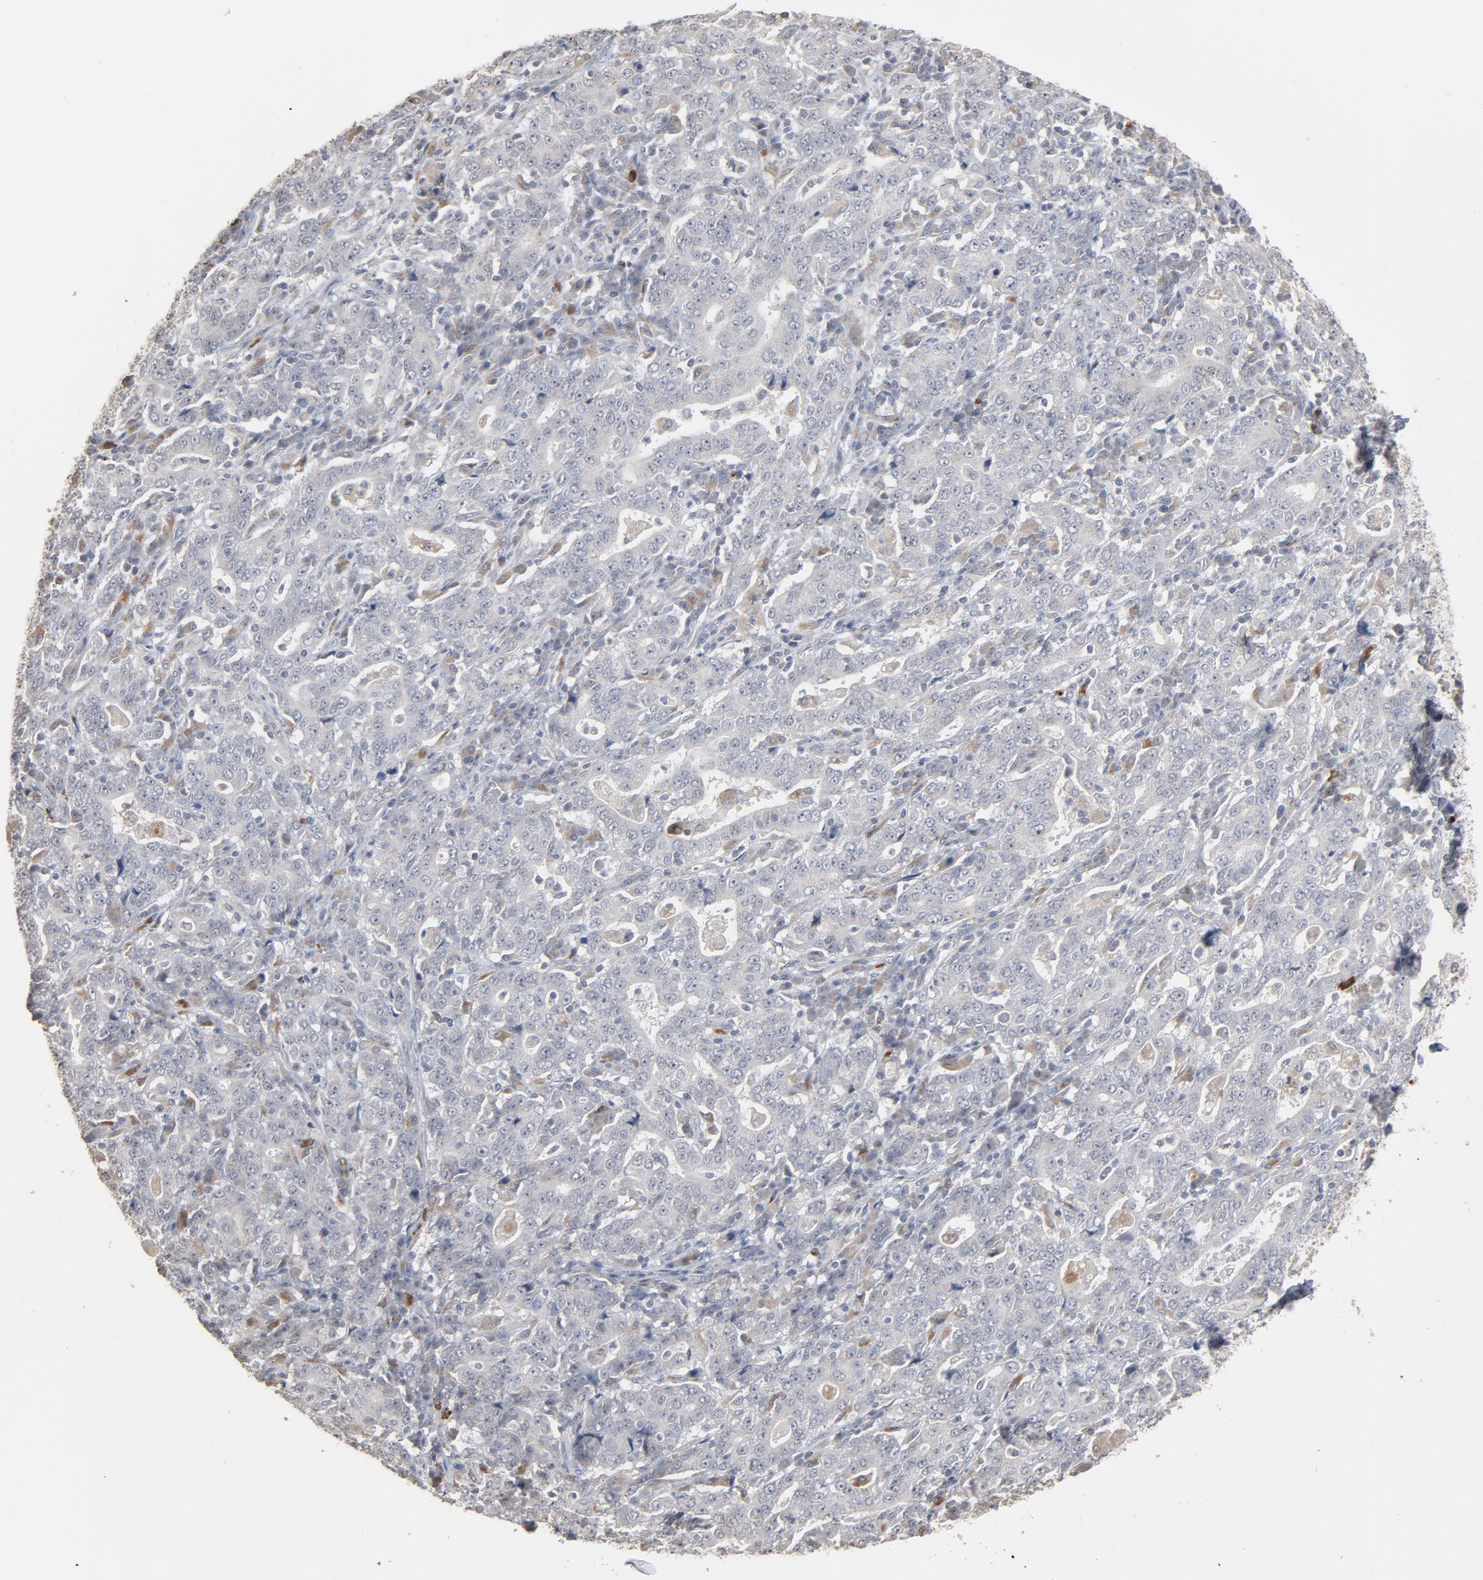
{"staining": {"intensity": "negative", "quantity": "none", "location": "none"}, "tissue": "stomach cancer", "cell_type": "Tumor cells", "image_type": "cancer", "snomed": [{"axis": "morphology", "description": "Normal tissue, NOS"}, {"axis": "morphology", "description": "Adenocarcinoma, NOS"}, {"axis": "topography", "description": "Stomach, upper"}, {"axis": "topography", "description": "Stomach"}], "caption": "Human stomach cancer stained for a protein using immunohistochemistry (IHC) displays no staining in tumor cells.", "gene": "POMT2", "patient": {"sex": "male", "age": 59}}